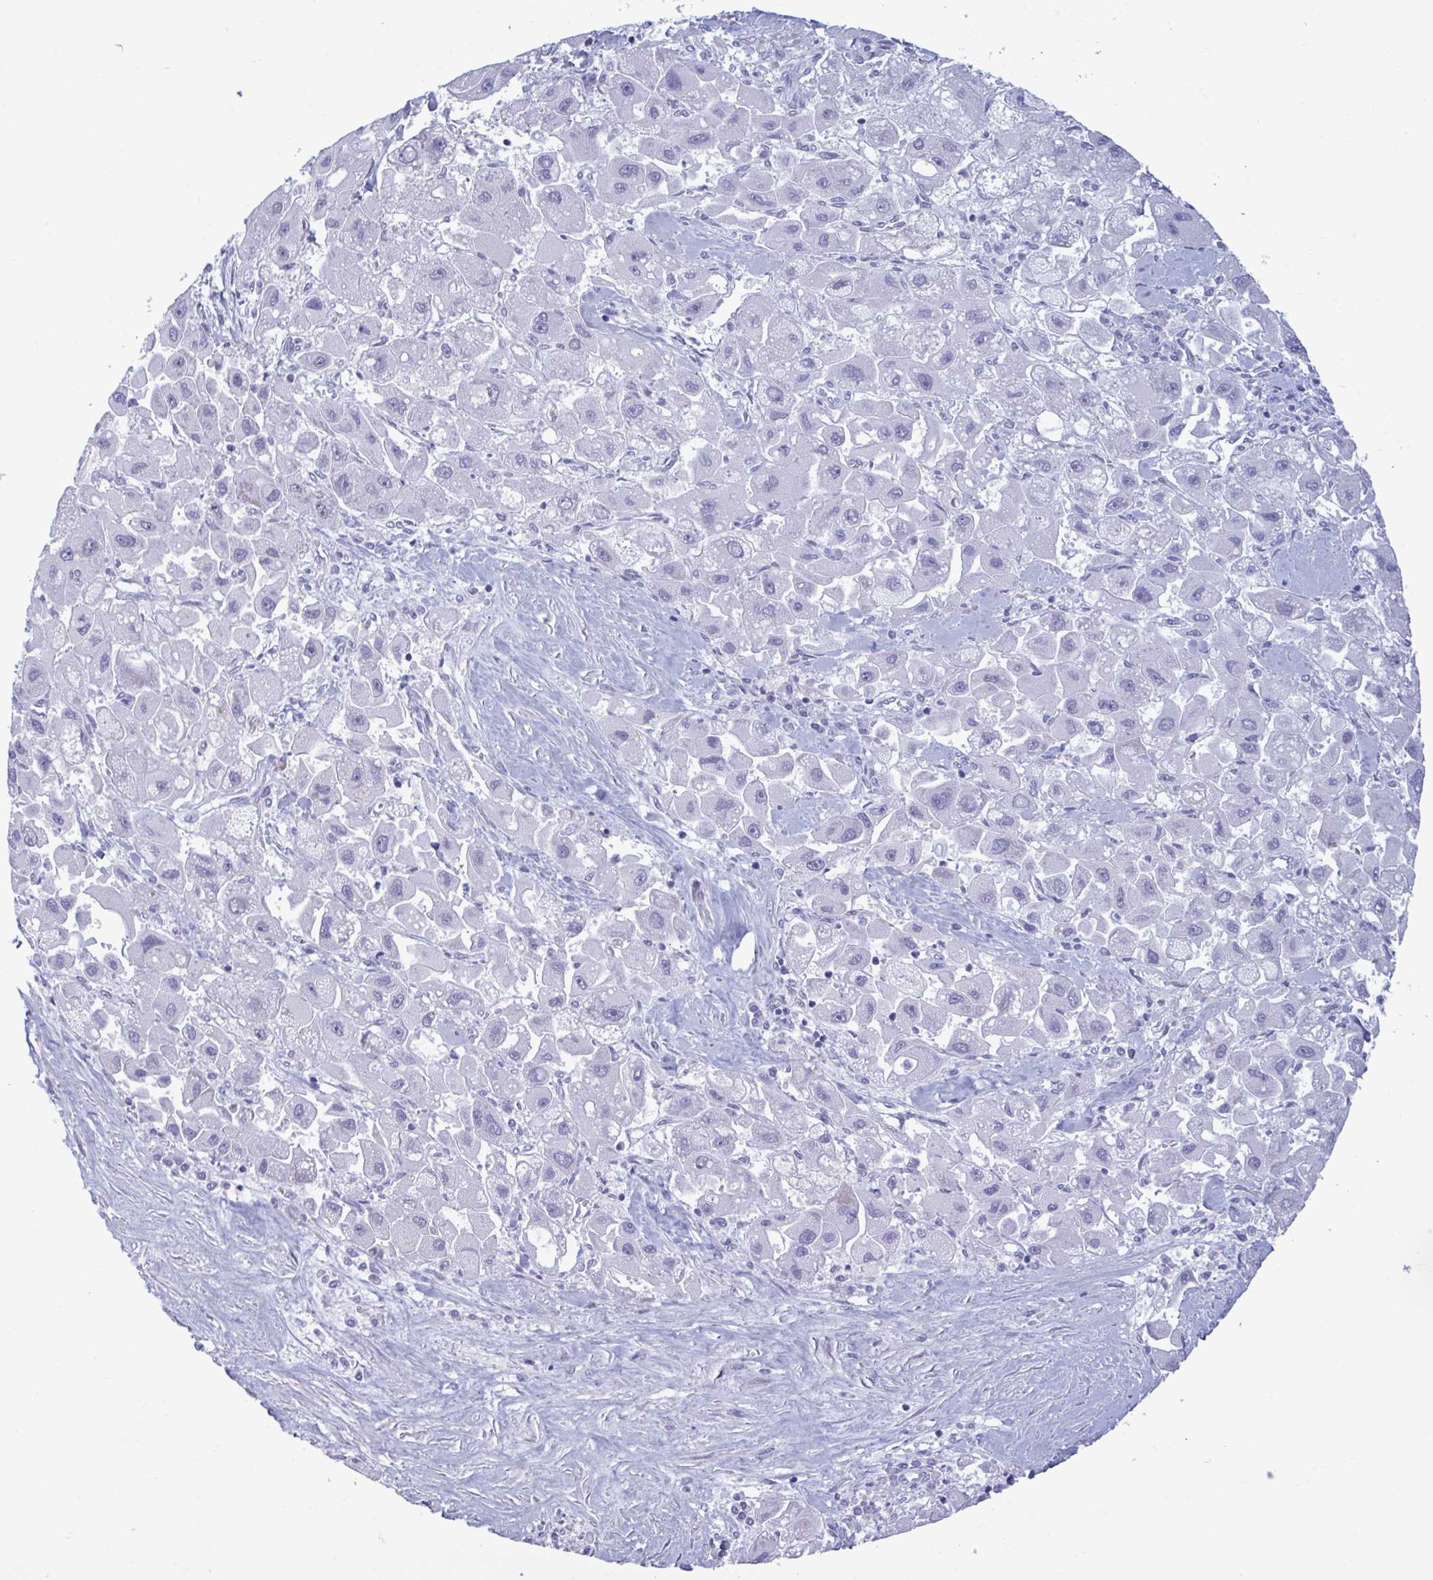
{"staining": {"intensity": "negative", "quantity": "none", "location": "none"}, "tissue": "liver cancer", "cell_type": "Tumor cells", "image_type": "cancer", "snomed": [{"axis": "morphology", "description": "Carcinoma, Hepatocellular, NOS"}, {"axis": "topography", "description": "Liver"}], "caption": "Immunohistochemical staining of human liver hepatocellular carcinoma demonstrates no significant expression in tumor cells.", "gene": "MSMB", "patient": {"sex": "male", "age": 24}}